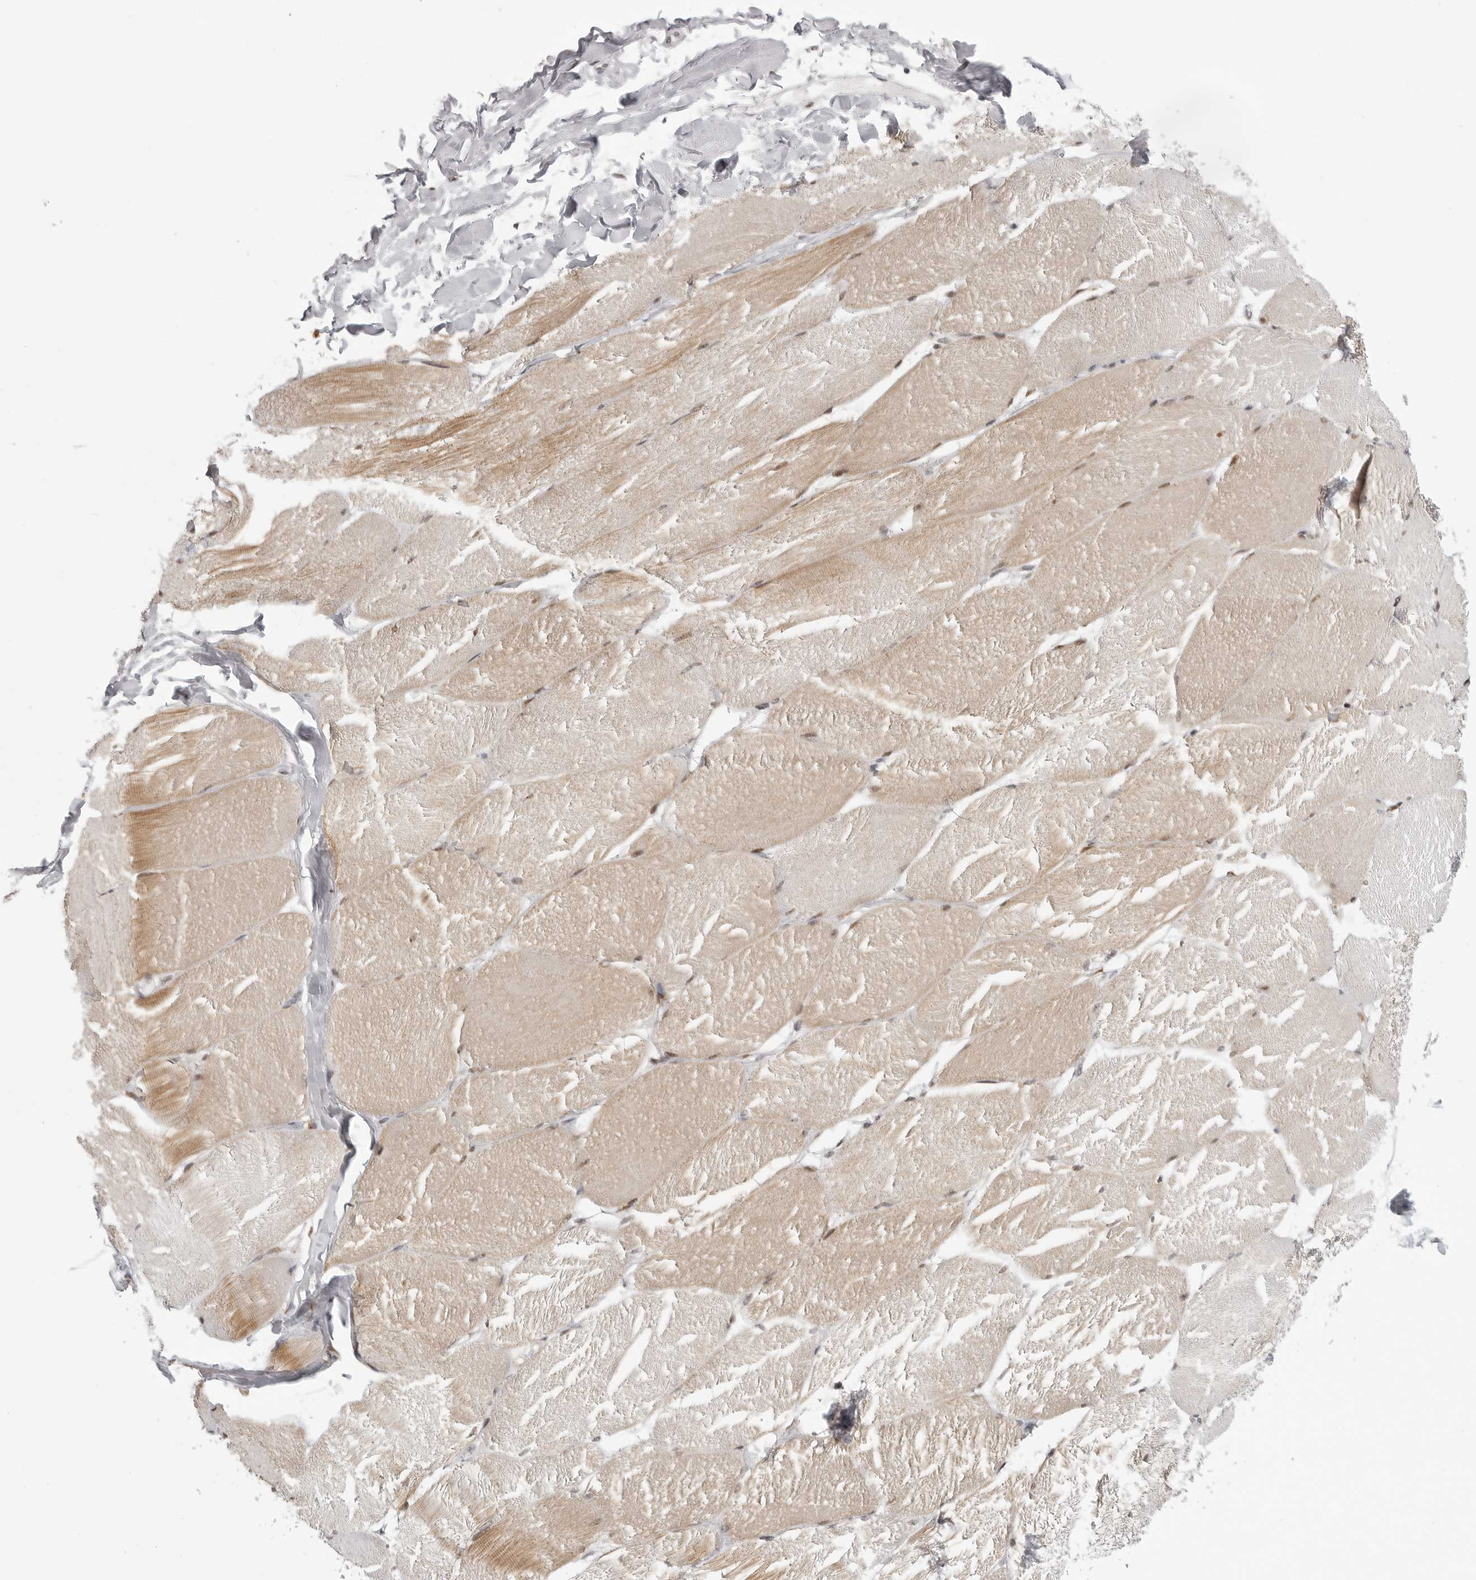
{"staining": {"intensity": "weak", "quantity": "25%-75%", "location": "cytoplasmic/membranous"}, "tissue": "skeletal muscle", "cell_type": "Myocytes", "image_type": "normal", "snomed": [{"axis": "morphology", "description": "Normal tissue, NOS"}, {"axis": "topography", "description": "Skin"}, {"axis": "topography", "description": "Skeletal muscle"}], "caption": "Immunohistochemical staining of benign skeletal muscle exhibits weak cytoplasmic/membranous protein staining in about 25%-75% of myocytes. The staining was performed using DAB, with brown indicating positive protein expression. Nuclei are stained blue with hematoxylin.", "gene": "PRDM10", "patient": {"sex": "male", "age": 83}}